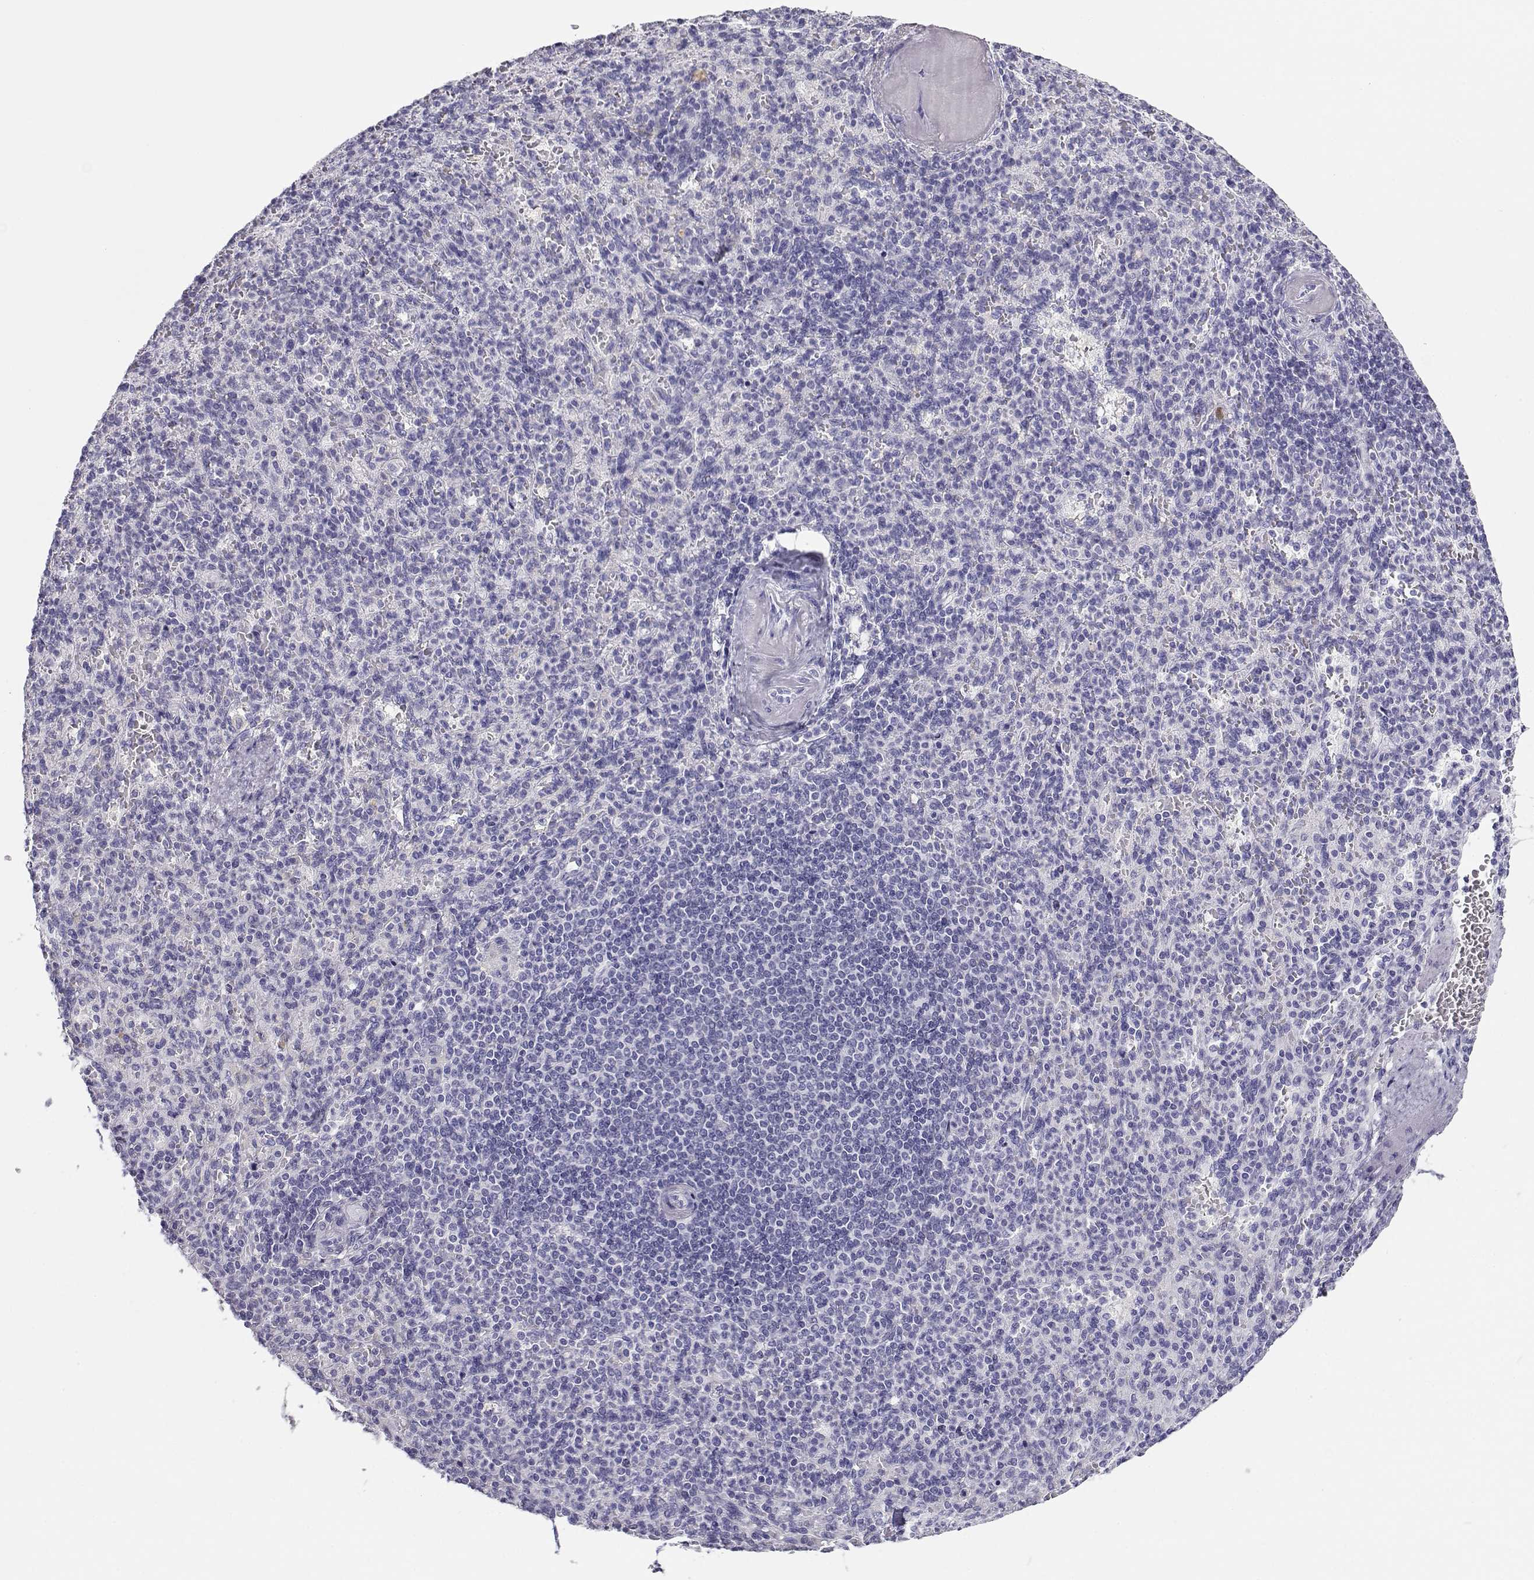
{"staining": {"intensity": "negative", "quantity": "none", "location": "none"}, "tissue": "spleen", "cell_type": "Cells in red pulp", "image_type": "normal", "snomed": [{"axis": "morphology", "description": "Normal tissue, NOS"}, {"axis": "topography", "description": "Spleen"}], "caption": "This is an IHC micrograph of benign human spleen. There is no positivity in cells in red pulp.", "gene": "CABS1", "patient": {"sex": "female", "age": 74}}